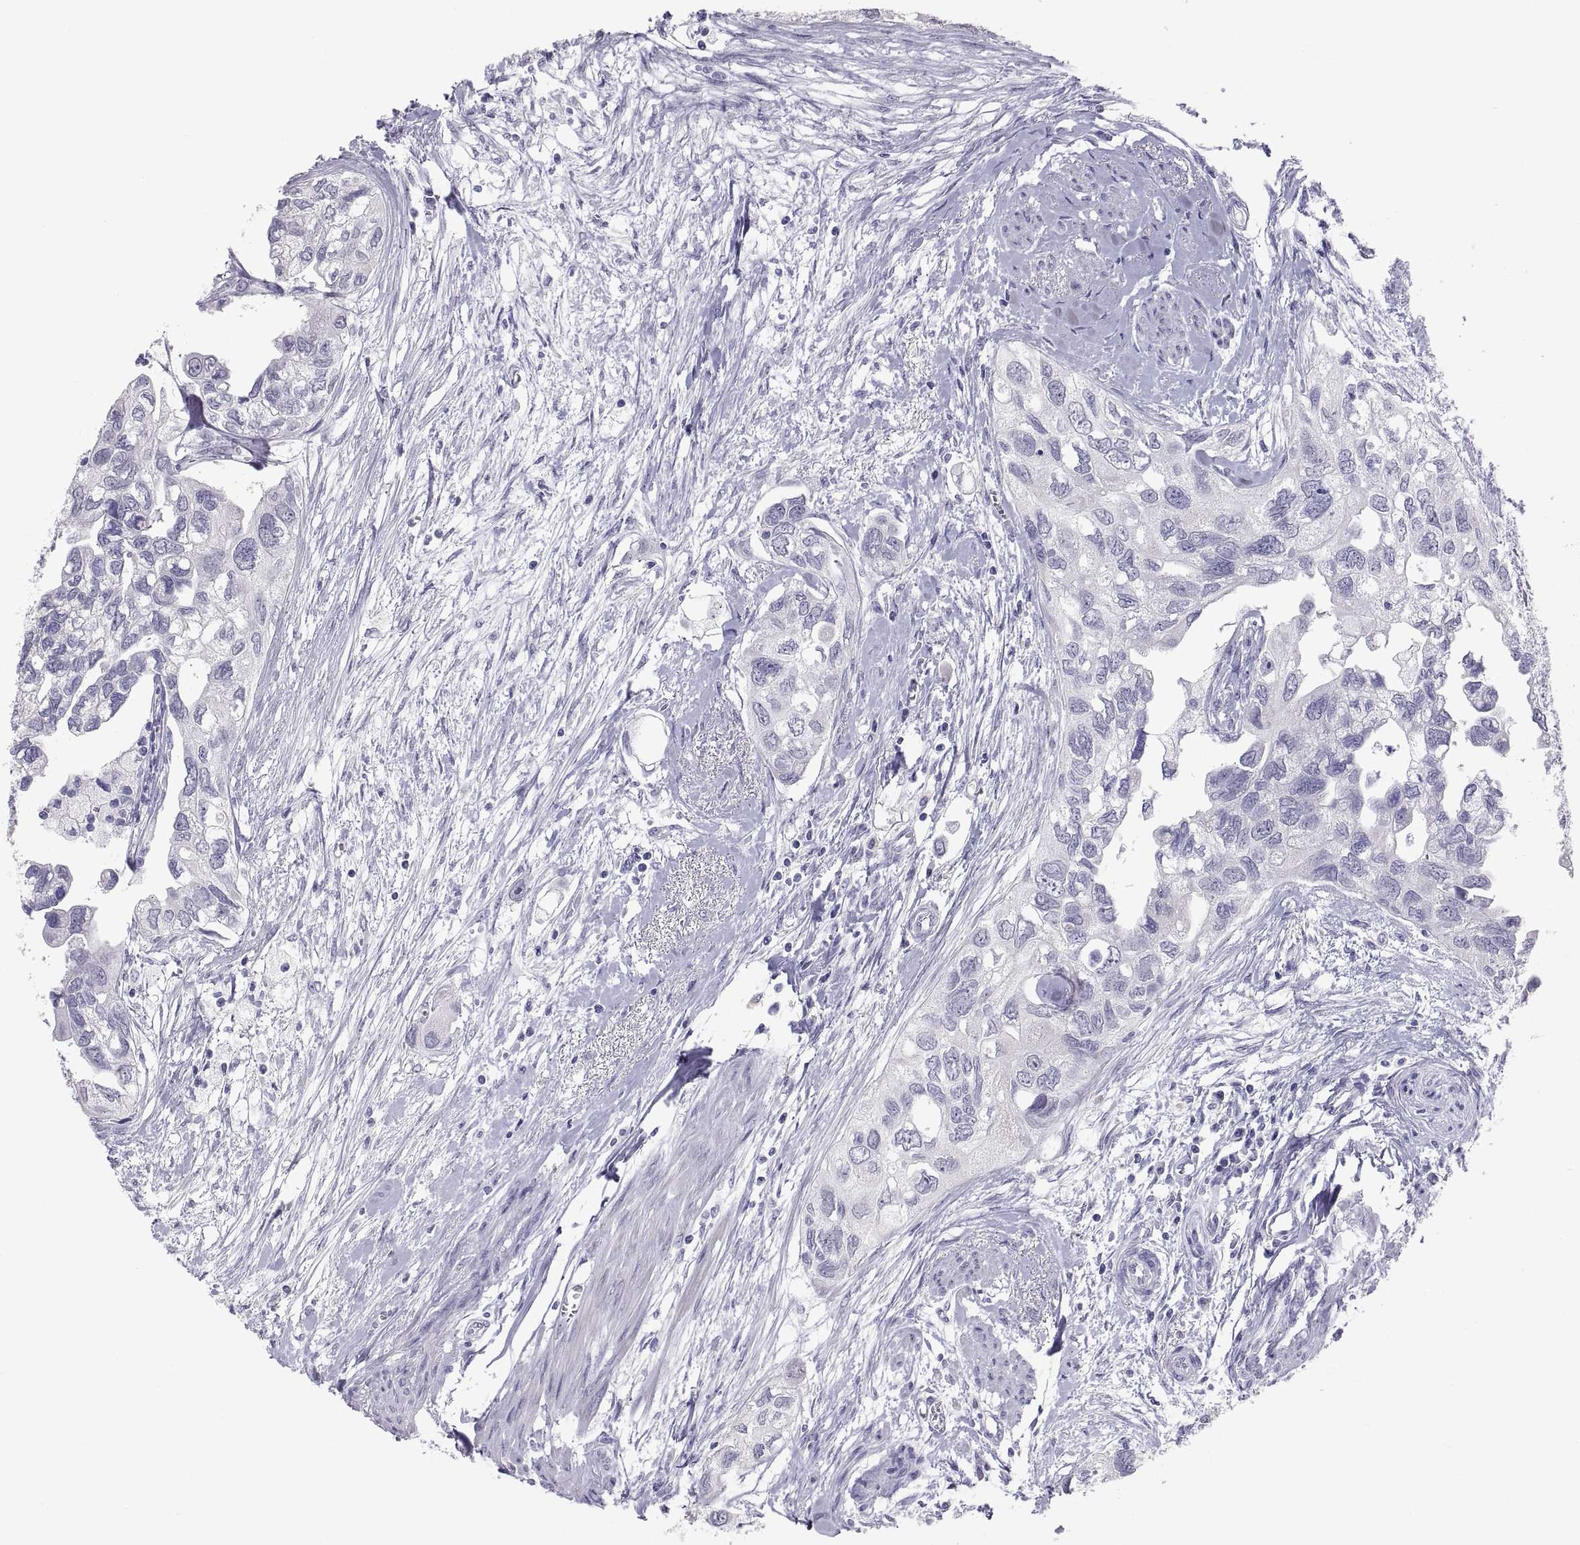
{"staining": {"intensity": "negative", "quantity": "none", "location": "none"}, "tissue": "urothelial cancer", "cell_type": "Tumor cells", "image_type": "cancer", "snomed": [{"axis": "morphology", "description": "Urothelial carcinoma, High grade"}, {"axis": "topography", "description": "Urinary bladder"}], "caption": "This is an immunohistochemistry histopathology image of human urothelial cancer. There is no positivity in tumor cells.", "gene": "FAM170A", "patient": {"sex": "male", "age": 59}}